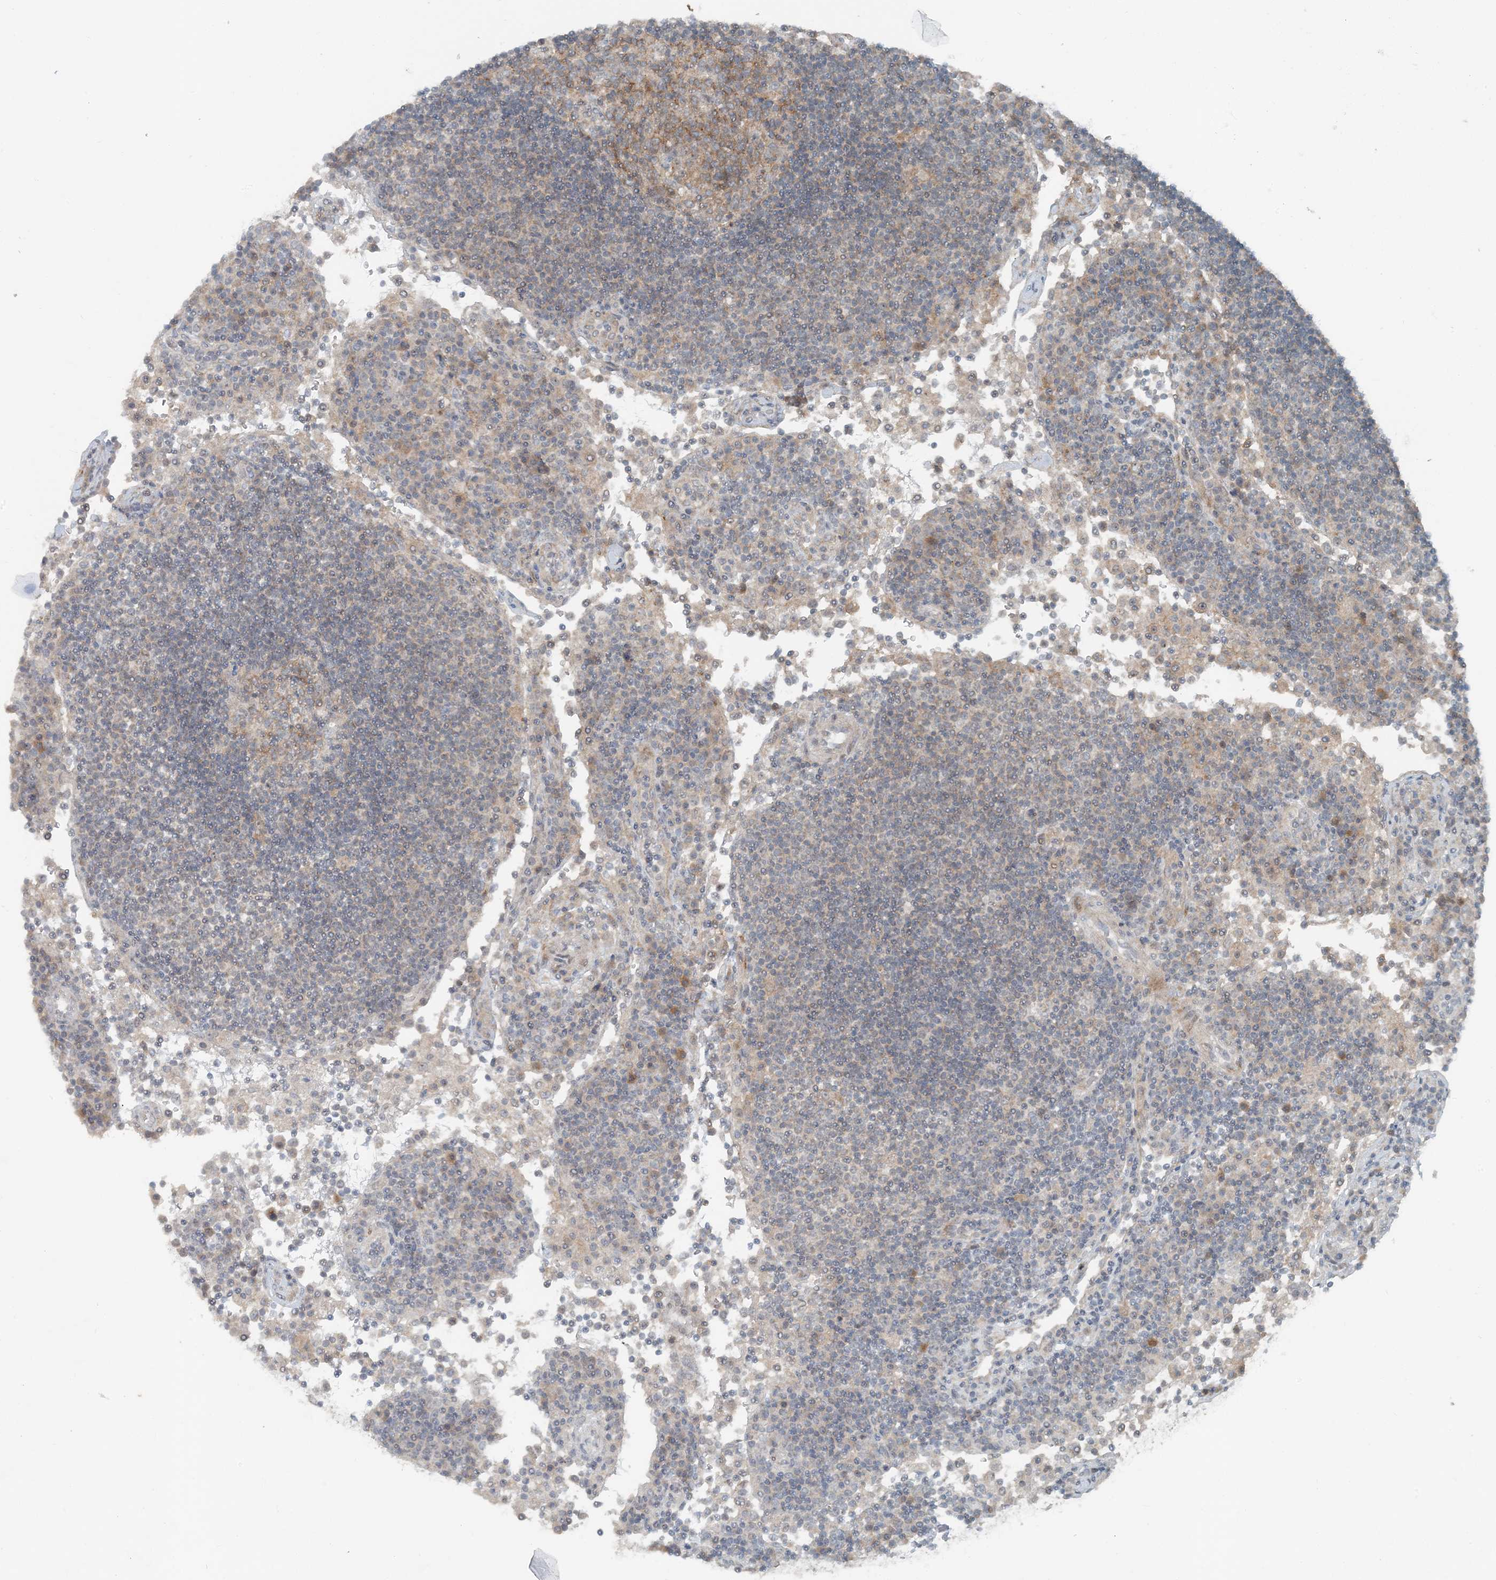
{"staining": {"intensity": "moderate", "quantity": "25%-75%", "location": "cytoplasmic/membranous"}, "tissue": "lymph node", "cell_type": "Germinal center cells", "image_type": "normal", "snomed": [{"axis": "morphology", "description": "Normal tissue, NOS"}, {"axis": "topography", "description": "Lymph node"}], "caption": "Immunohistochemical staining of benign human lymph node reveals moderate cytoplasmic/membranous protein positivity in approximately 25%-75% of germinal center cells.", "gene": "MITD1", "patient": {"sex": "female", "age": 53}}